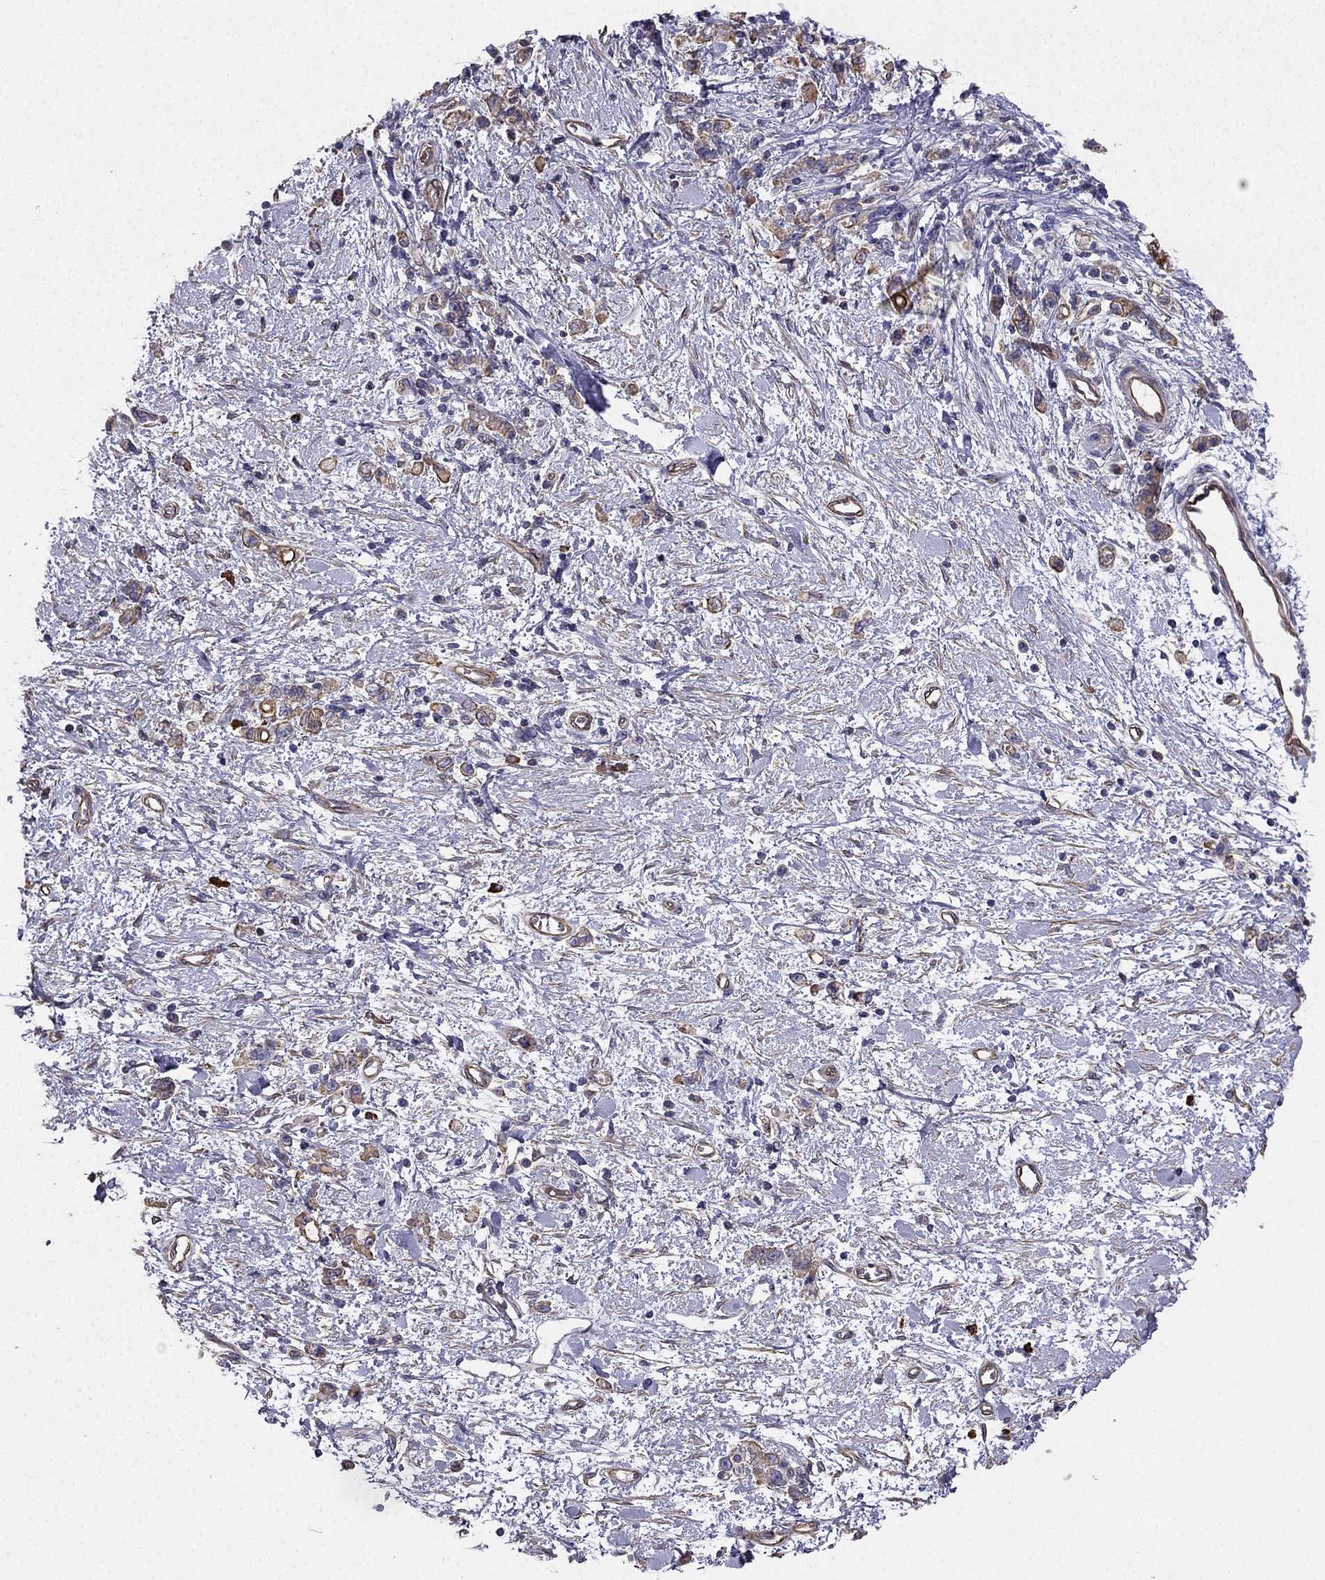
{"staining": {"intensity": "moderate", "quantity": "25%-75%", "location": "cytoplasmic/membranous"}, "tissue": "stomach cancer", "cell_type": "Tumor cells", "image_type": "cancer", "snomed": [{"axis": "morphology", "description": "Adenocarcinoma, NOS"}, {"axis": "topography", "description": "Stomach"}], "caption": "Immunohistochemical staining of human stomach cancer (adenocarcinoma) exhibits medium levels of moderate cytoplasmic/membranous protein expression in approximately 25%-75% of tumor cells.", "gene": "ENOX1", "patient": {"sex": "male", "age": 77}}